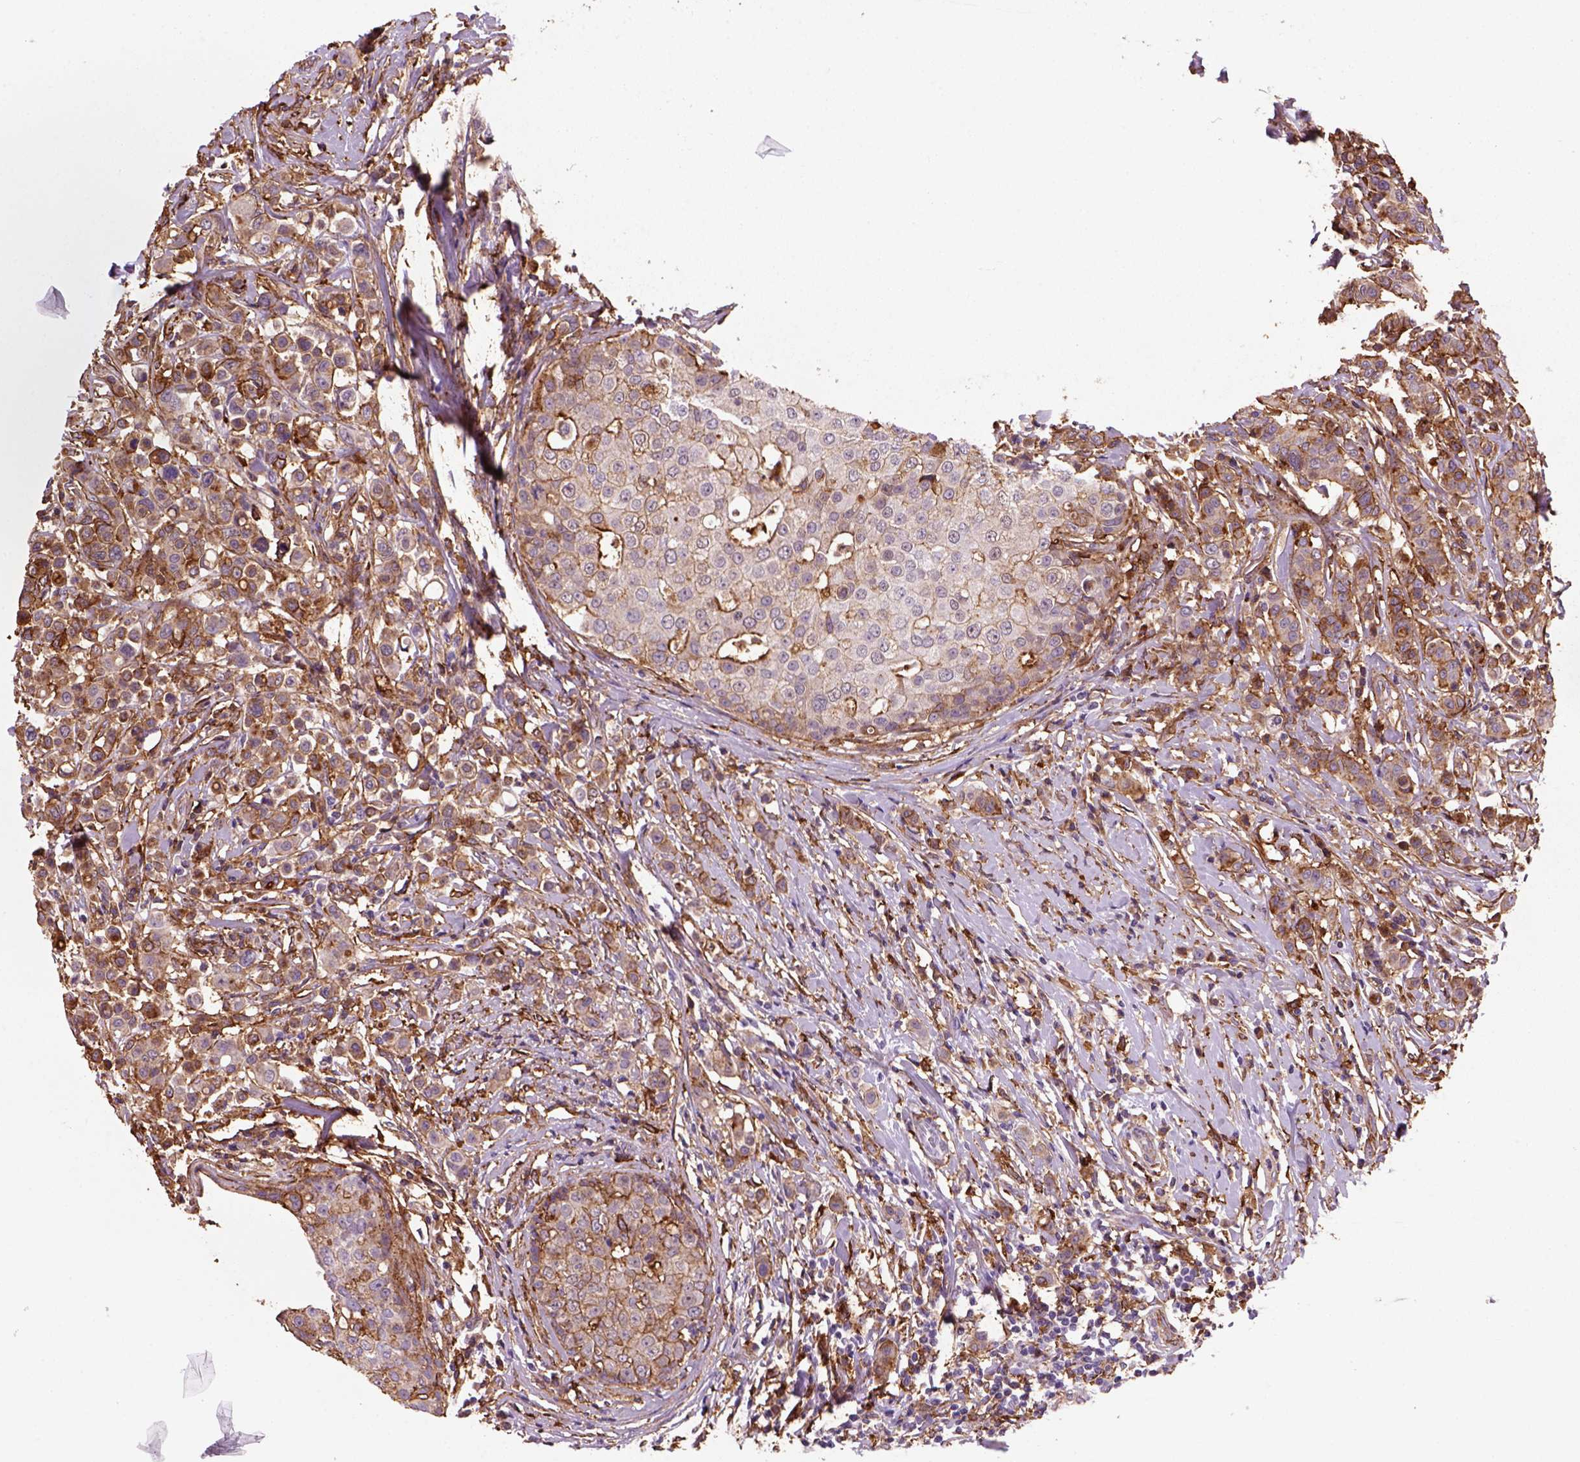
{"staining": {"intensity": "moderate", "quantity": ">75%", "location": "cytoplasmic/membranous"}, "tissue": "breast cancer", "cell_type": "Tumor cells", "image_type": "cancer", "snomed": [{"axis": "morphology", "description": "Duct carcinoma"}, {"axis": "topography", "description": "Breast"}], "caption": "IHC (DAB (3,3'-diaminobenzidine)) staining of human breast cancer exhibits moderate cytoplasmic/membranous protein positivity in about >75% of tumor cells.", "gene": "MARCKS", "patient": {"sex": "female", "age": 27}}